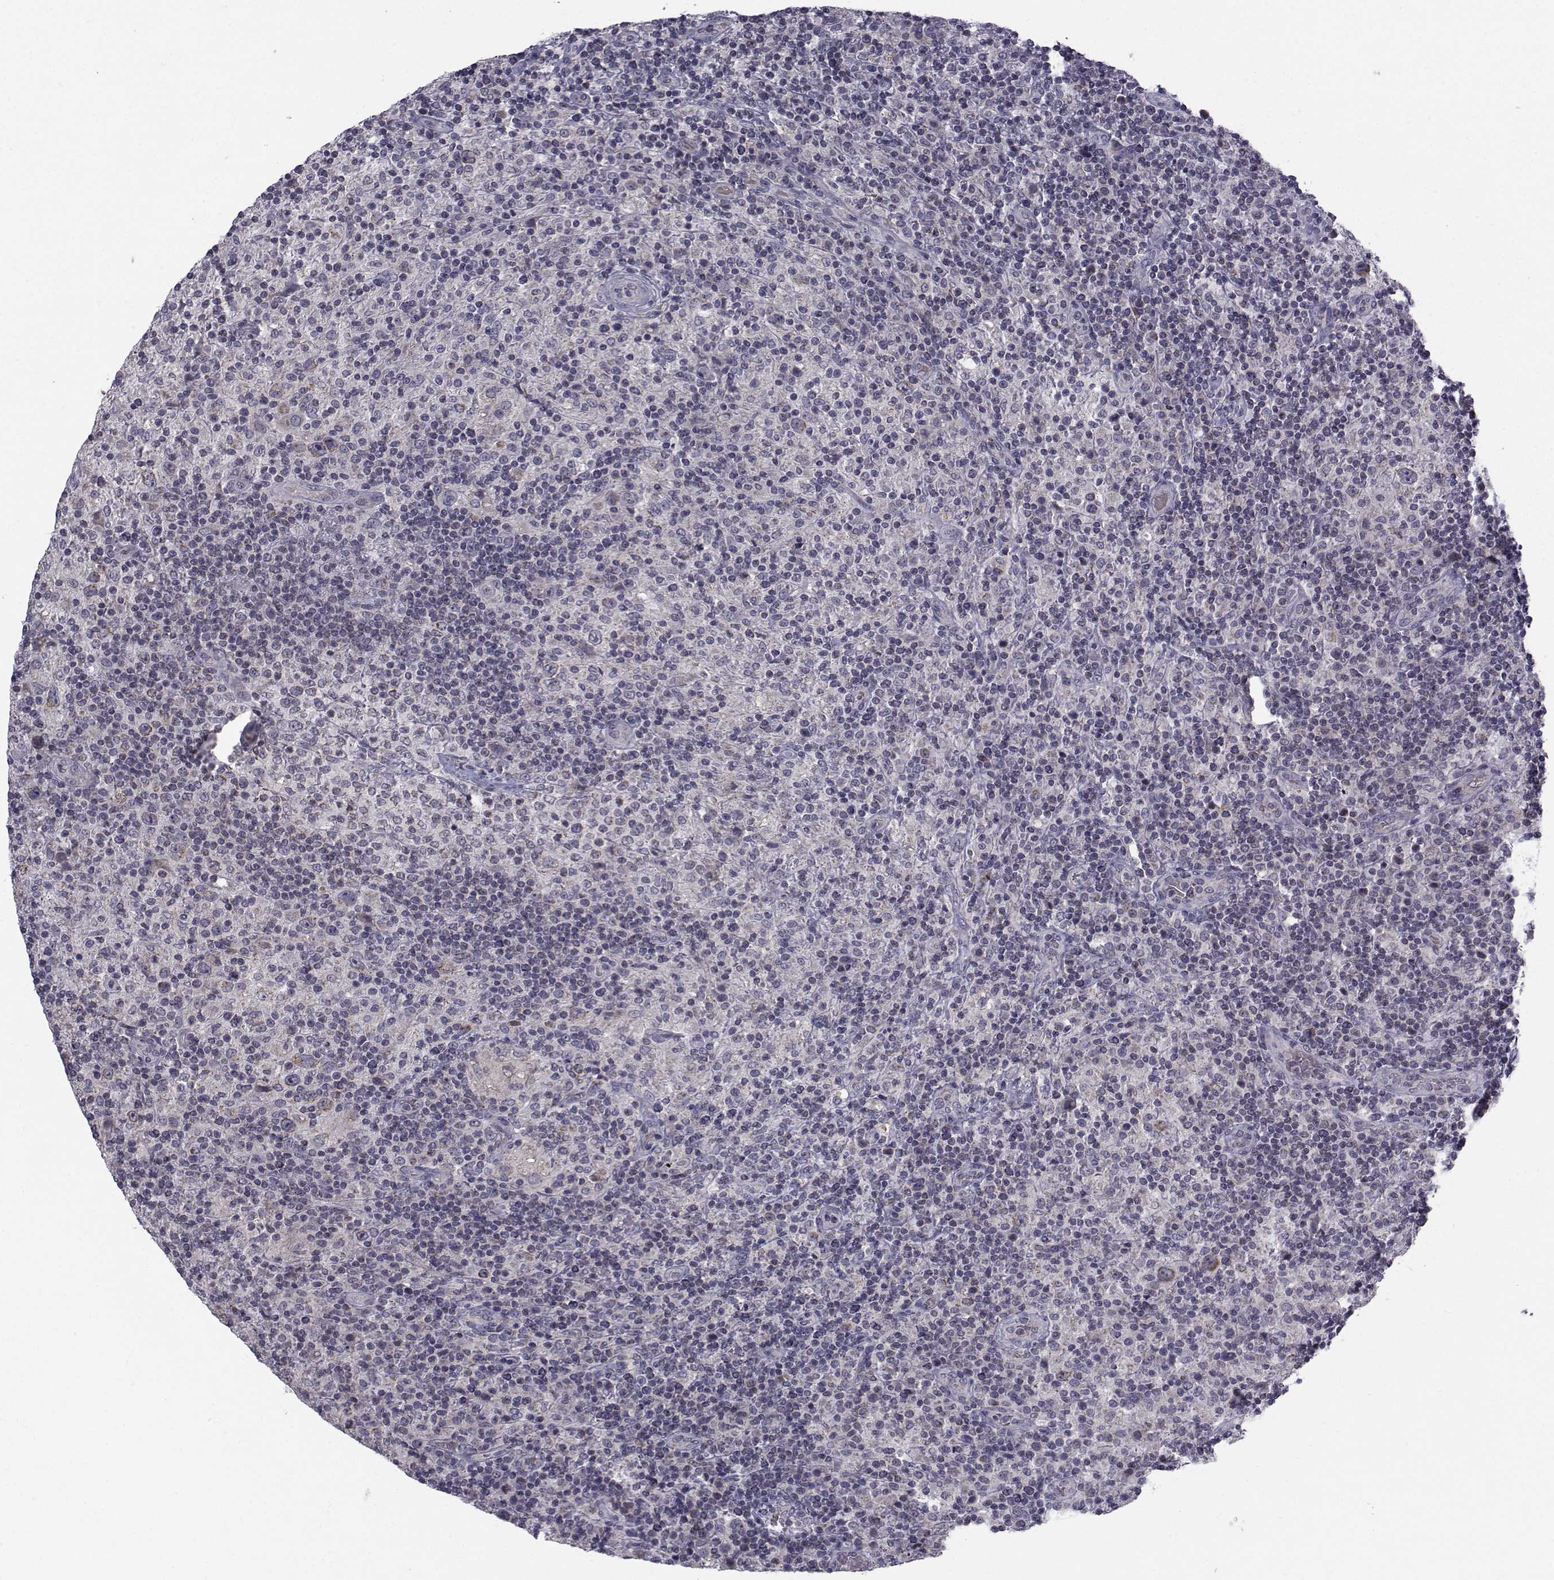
{"staining": {"intensity": "negative", "quantity": "none", "location": "none"}, "tissue": "lymphoma", "cell_type": "Tumor cells", "image_type": "cancer", "snomed": [{"axis": "morphology", "description": "Hodgkin's disease, NOS"}, {"axis": "topography", "description": "Lymph node"}], "caption": "Tumor cells are negative for brown protein staining in Hodgkin's disease.", "gene": "ANGPT1", "patient": {"sex": "male", "age": 70}}